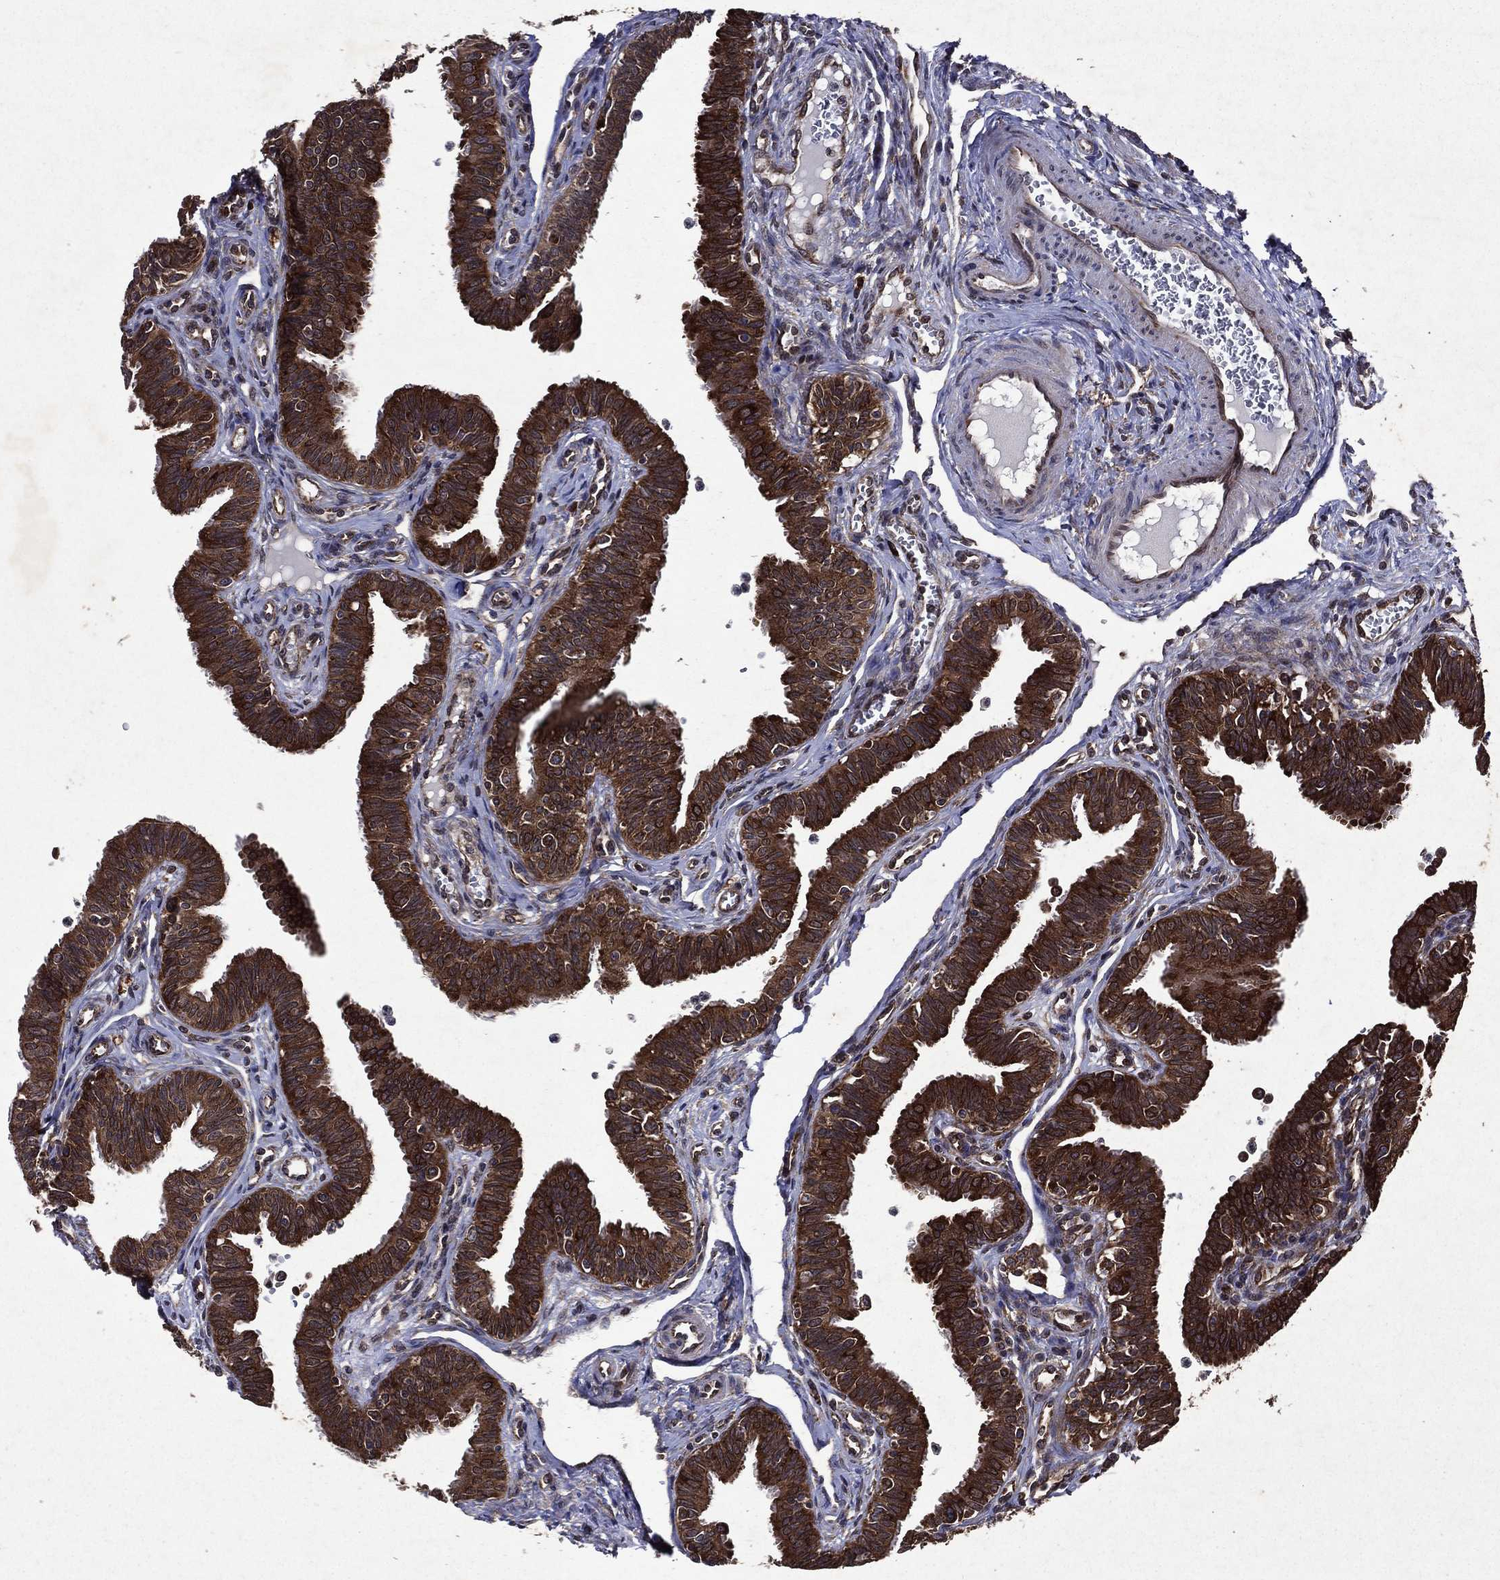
{"staining": {"intensity": "strong", "quantity": ">75%", "location": "cytoplasmic/membranous"}, "tissue": "fallopian tube", "cell_type": "Glandular cells", "image_type": "normal", "snomed": [{"axis": "morphology", "description": "Normal tissue, NOS"}, {"axis": "topography", "description": "Fallopian tube"}], "caption": "Fallopian tube stained with IHC displays strong cytoplasmic/membranous staining in approximately >75% of glandular cells.", "gene": "EIF2B4", "patient": {"sex": "female", "age": 36}}